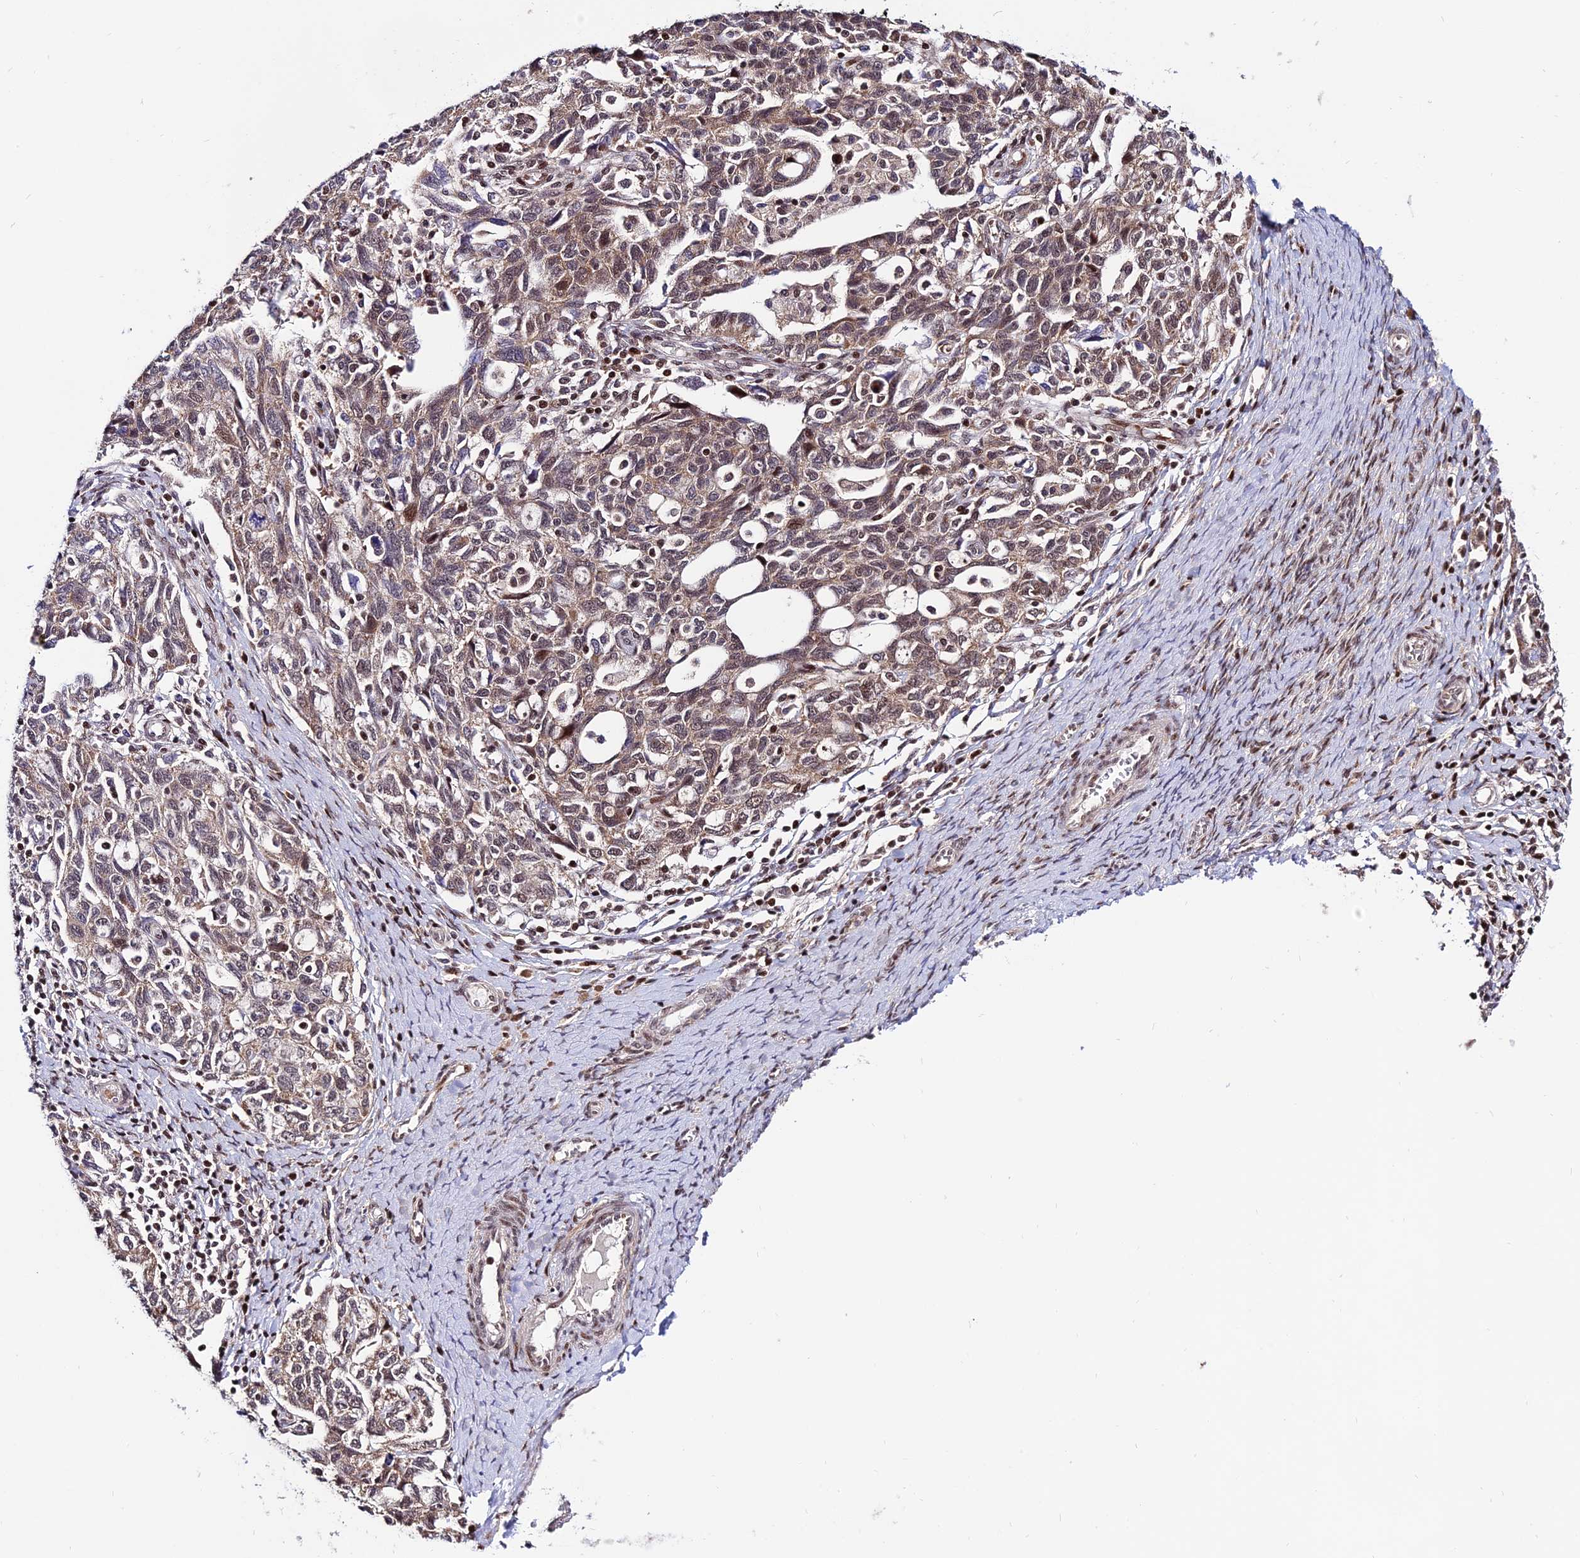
{"staining": {"intensity": "moderate", "quantity": ">75%", "location": "nuclear"}, "tissue": "ovarian cancer", "cell_type": "Tumor cells", "image_type": "cancer", "snomed": [{"axis": "morphology", "description": "Carcinoma, NOS"}, {"axis": "morphology", "description": "Cystadenocarcinoma, serous, NOS"}, {"axis": "topography", "description": "Ovary"}], "caption": "IHC image of neoplastic tissue: carcinoma (ovarian) stained using IHC demonstrates medium levels of moderate protein expression localized specifically in the nuclear of tumor cells, appearing as a nuclear brown color.", "gene": "CIB3", "patient": {"sex": "female", "age": 69}}